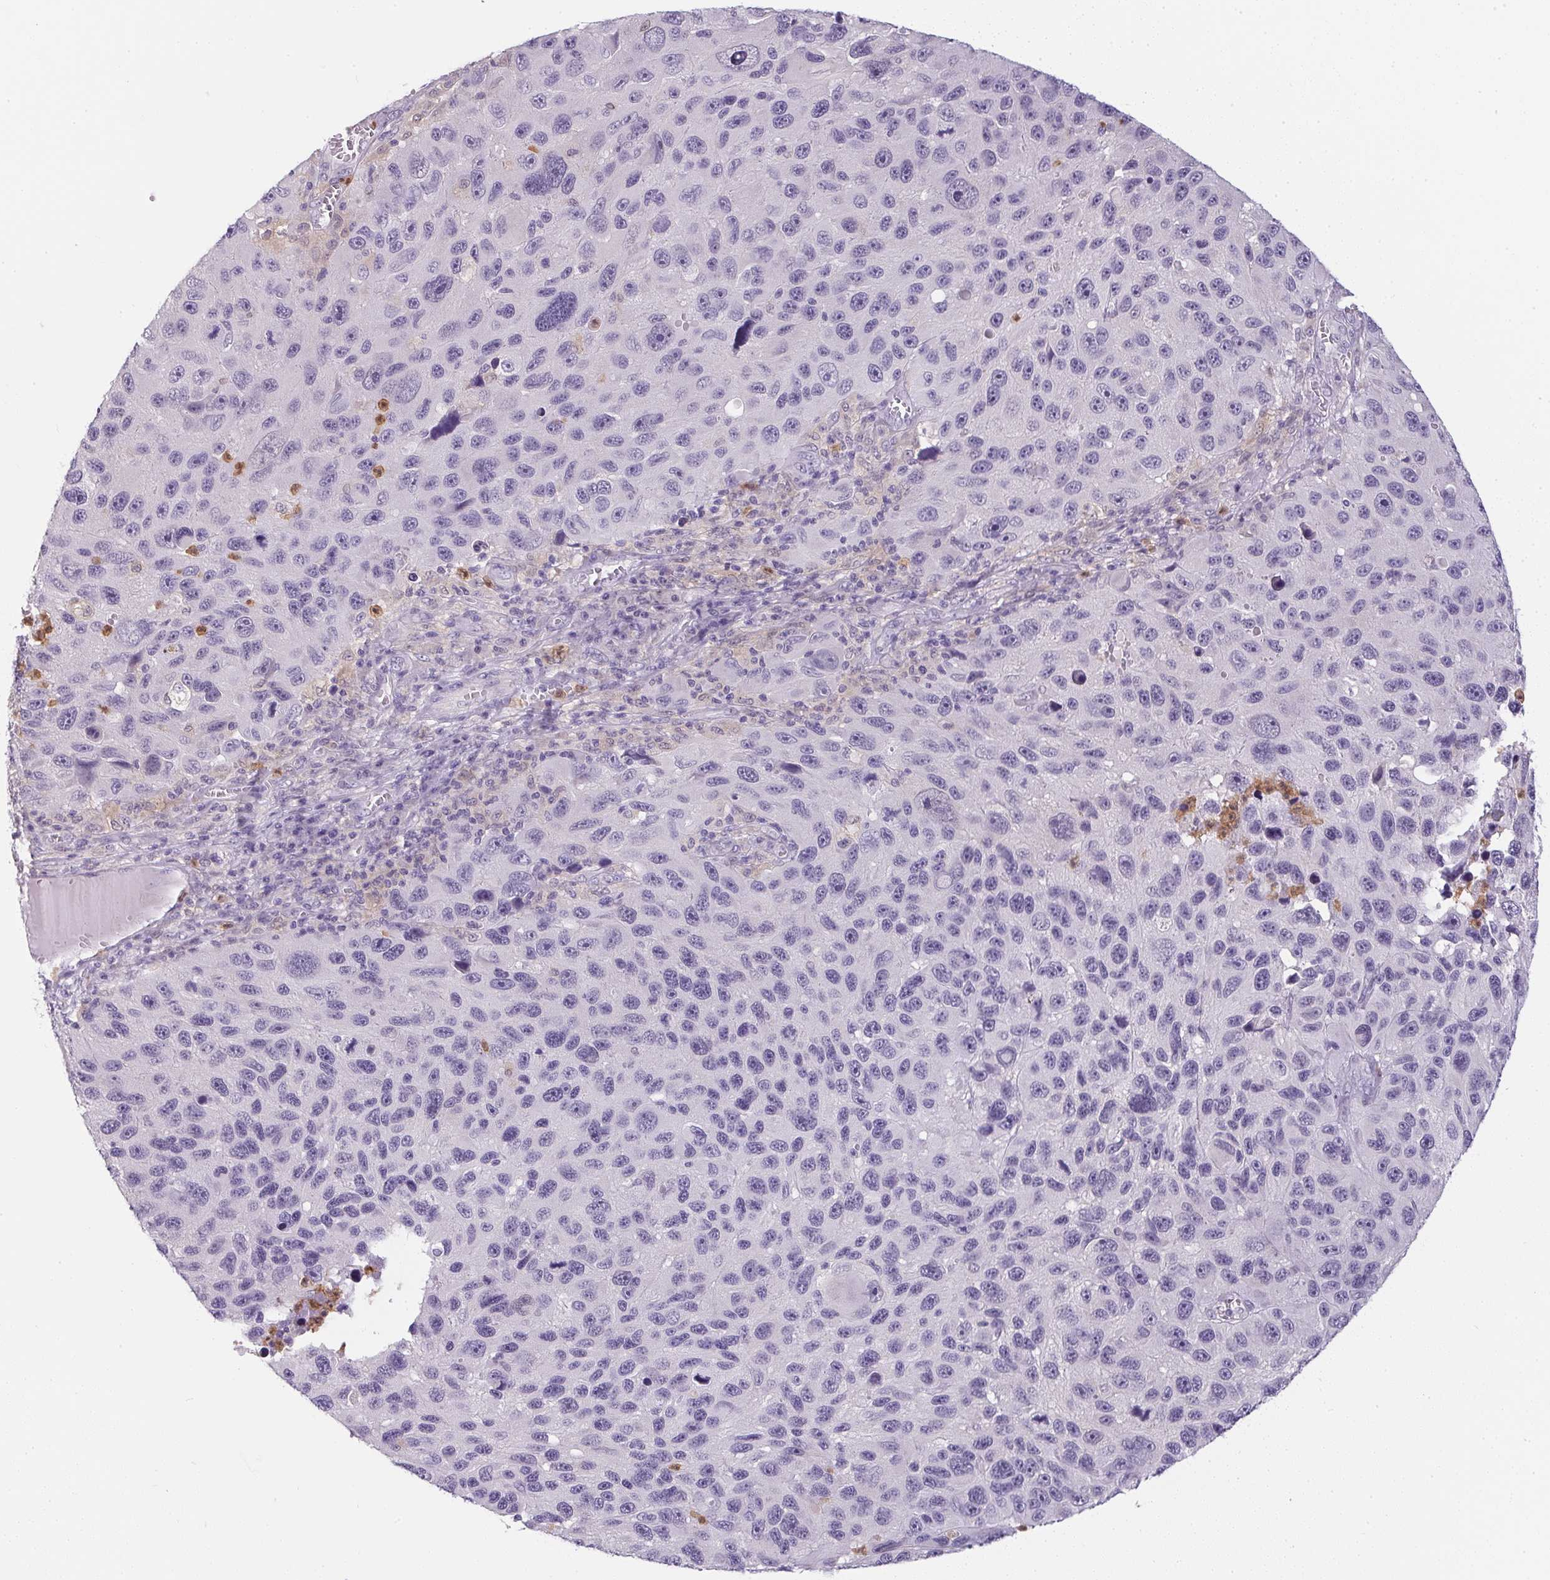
{"staining": {"intensity": "negative", "quantity": "none", "location": "none"}, "tissue": "melanoma", "cell_type": "Tumor cells", "image_type": "cancer", "snomed": [{"axis": "morphology", "description": "Malignant melanoma, NOS"}, {"axis": "topography", "description": "Skin"}], "caption": "Melanoma stained for a protein using immunohistochemistry (IHC) reveals no expression tumor cells.", "gene": "DNAJC5G", "patient": {"sex": "male", "age": 53}}